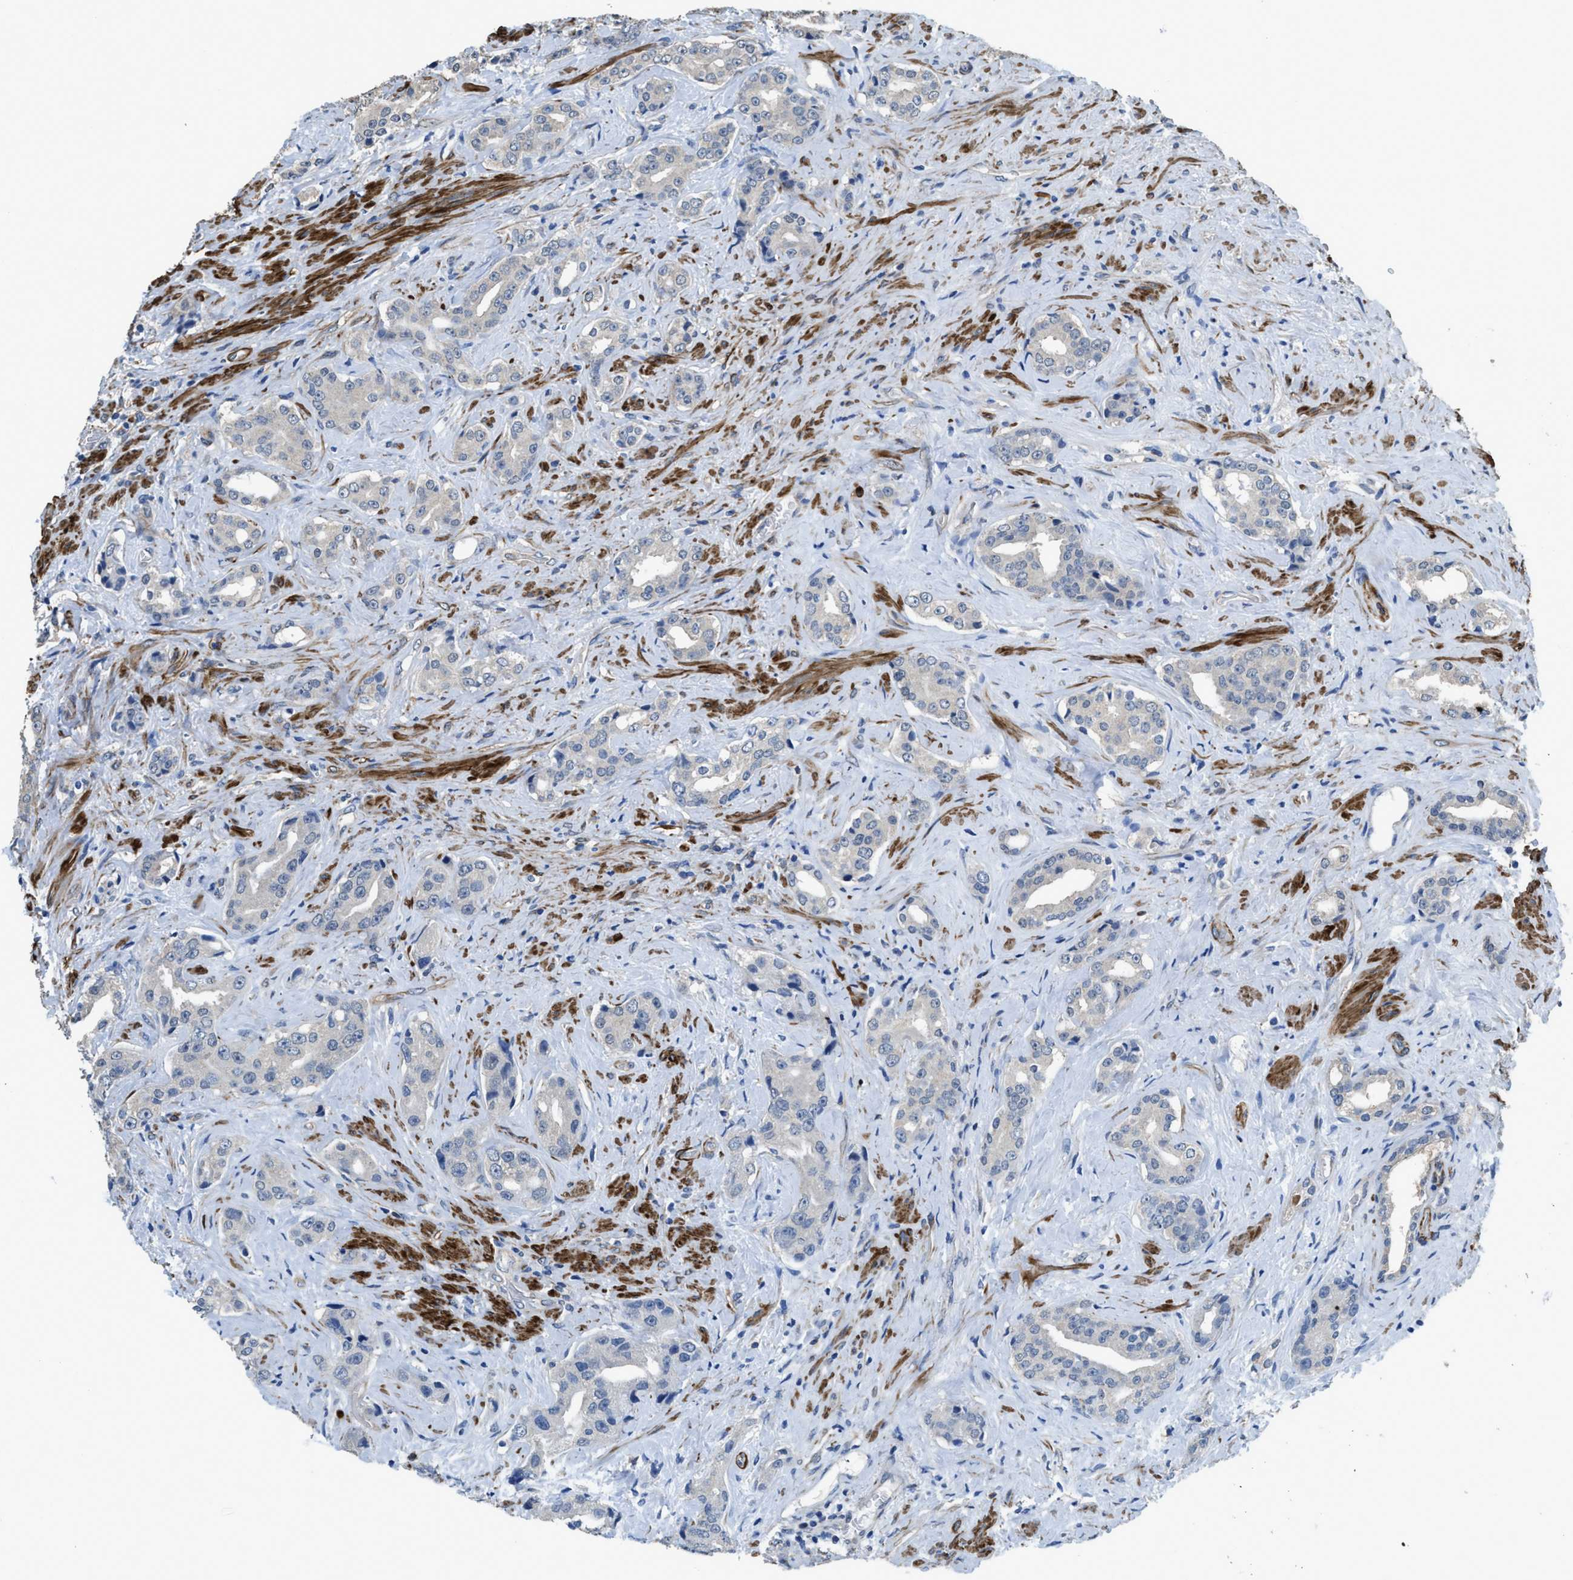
{"staining": {"intensity": "negative", "quantity": "none", "location": "none"}, "tissue": "prostate cancer", "cell_type": "Tumor cells", "image_type": "cancer", "snomed": [{"axis": "morphology", "description": "Adenocarcinoma, High grade"}, {"axis": "topography", "description": "Prostate"}], "caption": "This is an immunohistochemistry (IHC) photomicrograph of human prostate cancer (high-grade adenocarcinoma). There is no expression in tumor cells.", "gene": "SYNM", "patient": {"sex": "male", "age": 71}}